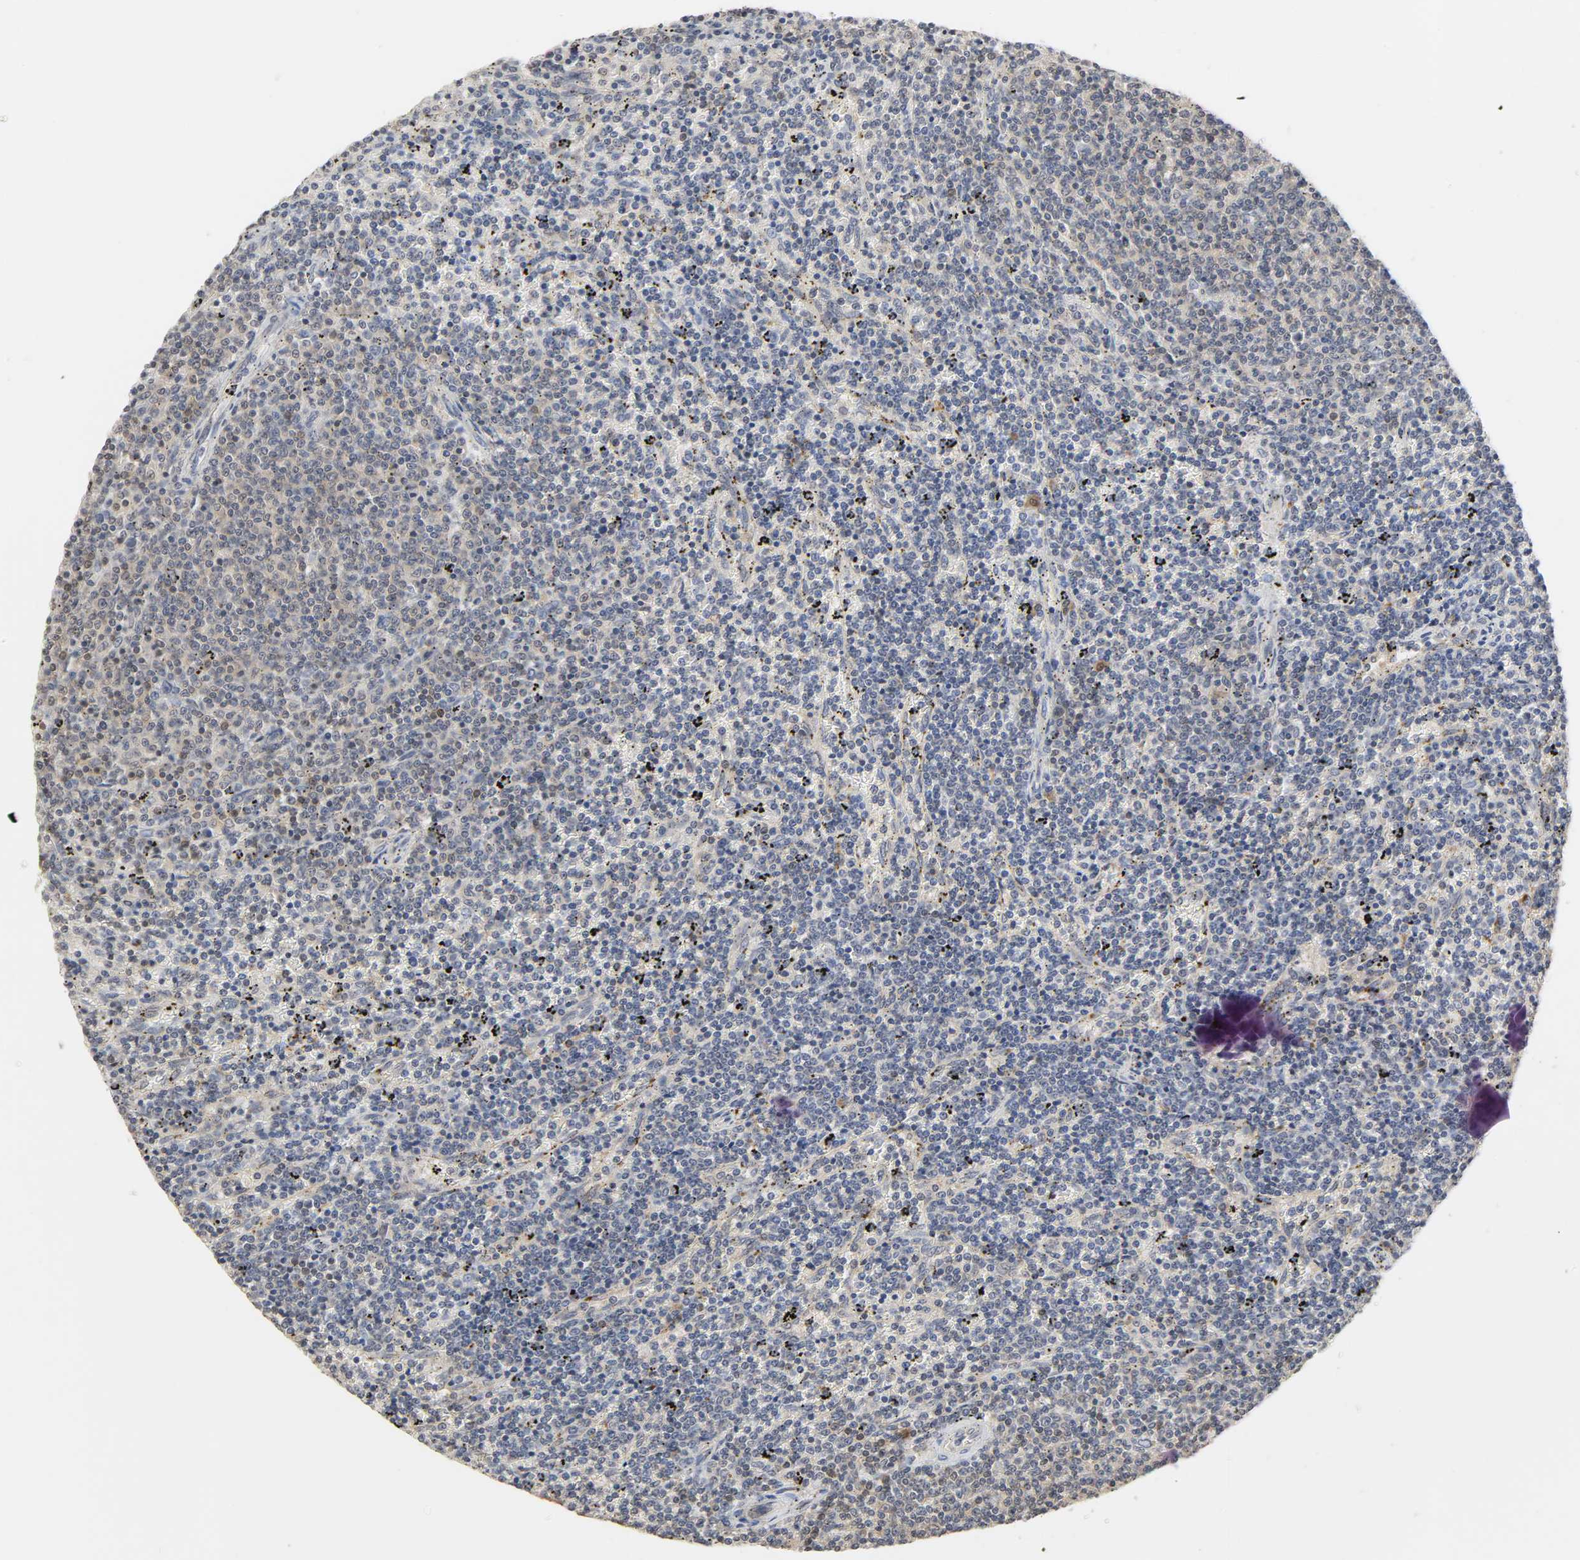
{"staining": {"intensity": "negative", "quantity": "none", "location": "none"}, "tissue": "lymphoma", "cell_type": "Tumor cells", "image_type": "cancer", "snomed": [{"axis": "morphology", "description": "Malignant lymphoma, non-Hodgkin's type, Low grade"}, {"axis": "topography", "description": "Spleen"}], "caption": "A photomicrograph of lymphoma stained for a protein reveals no brown staining in tumor cells.", "gene": "MIF", "patient": {"sex": "female", "age": 50}}